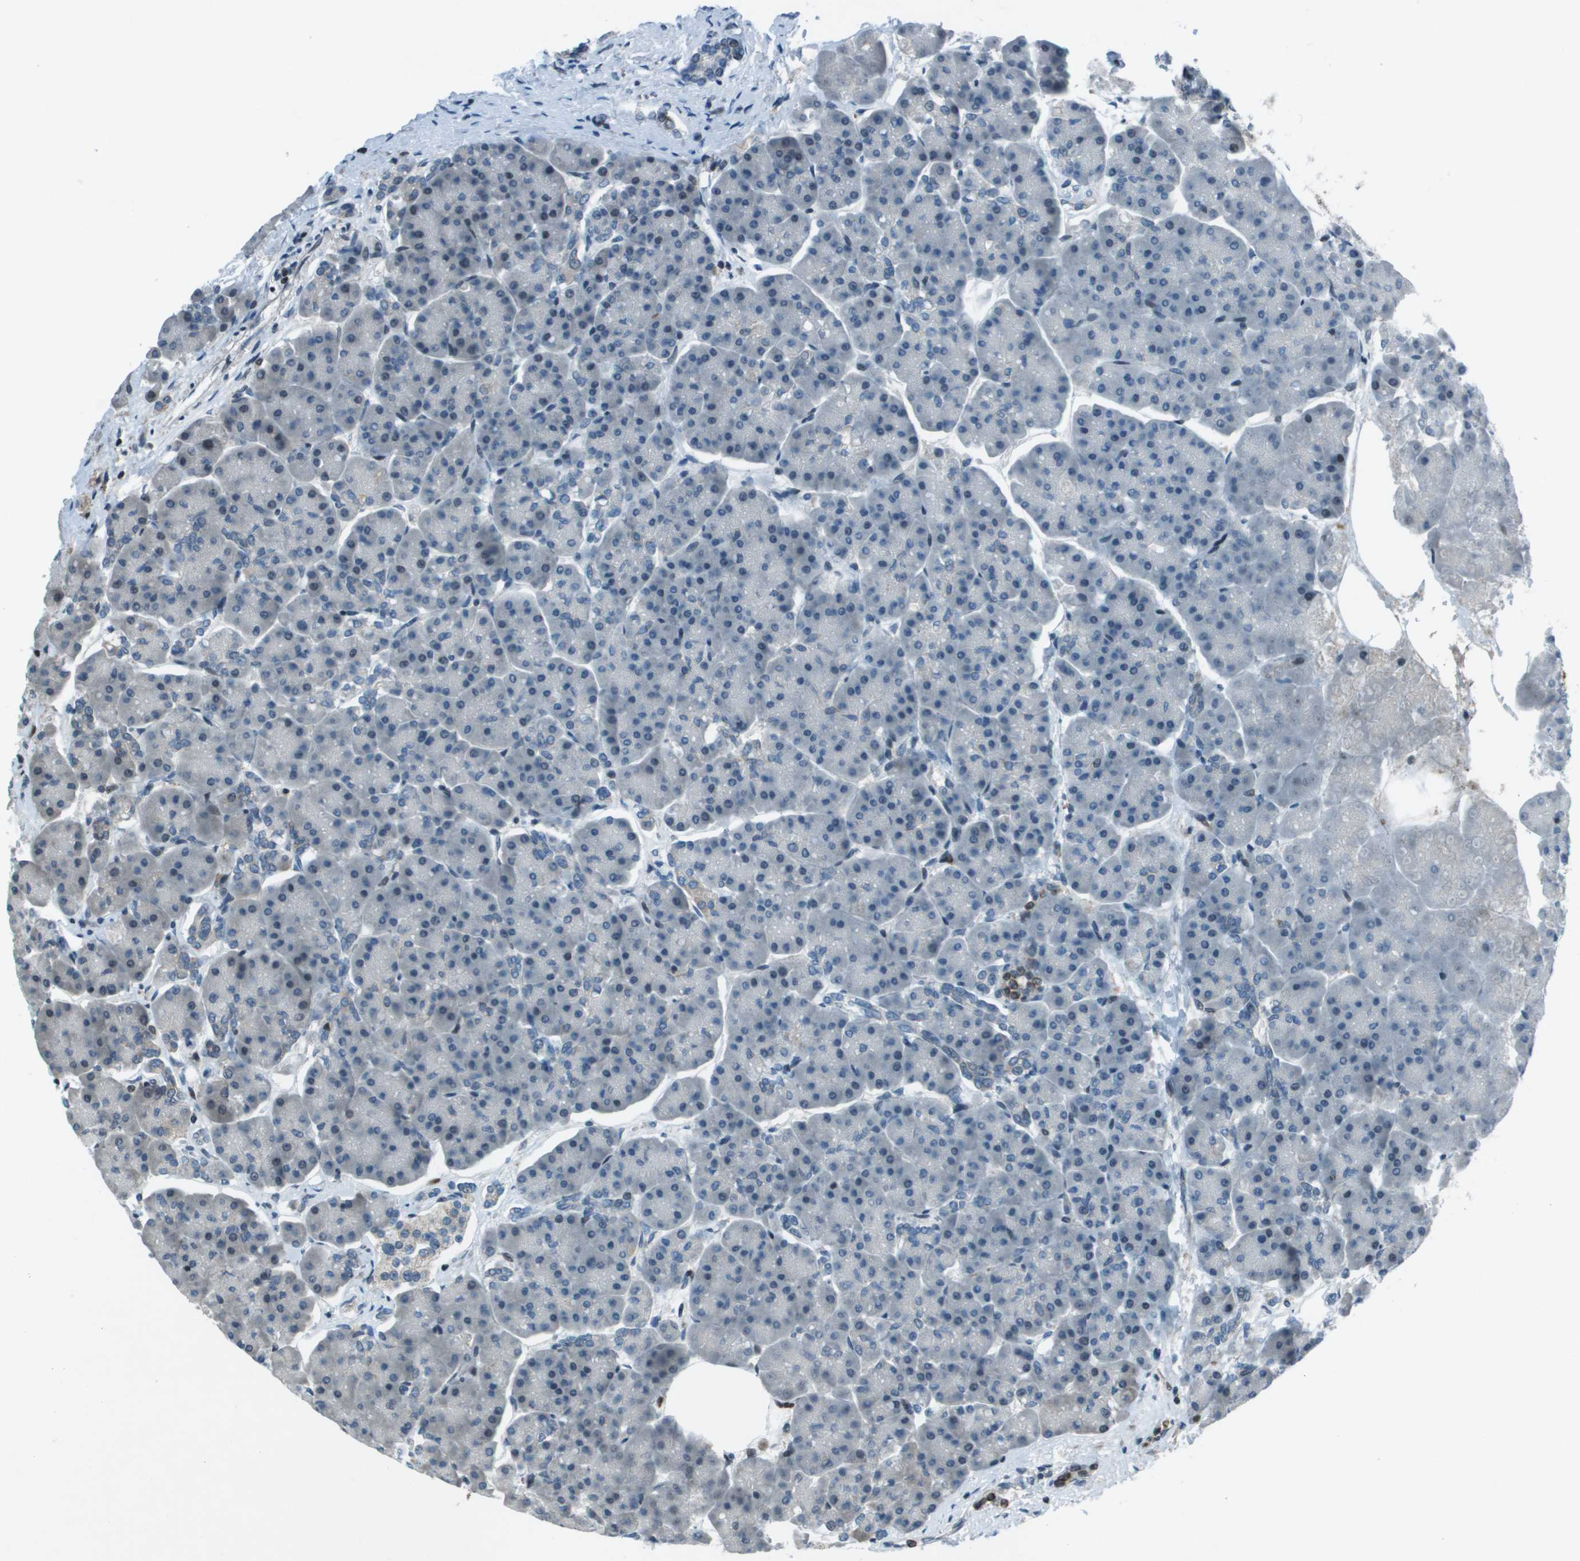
{"staining": {"intensity": "weak", "quantity": "<25%", "location": "cytoplasmic/membranous"}, "tissue": "pancreas", "cell_type": "Exocrine glandular cells", "image_type": "normal", "snomed": [{"axis": "morphology", "description": "Normal tissue, NOS"}, {"axis": "topography", "description": "Pancreas"}], "caption": "IHC of unremarkable pancreas shows no expression in exocrine glandular cells.", "gene": "CXCL12", "patient": {"sex": "female", "age": 70}}